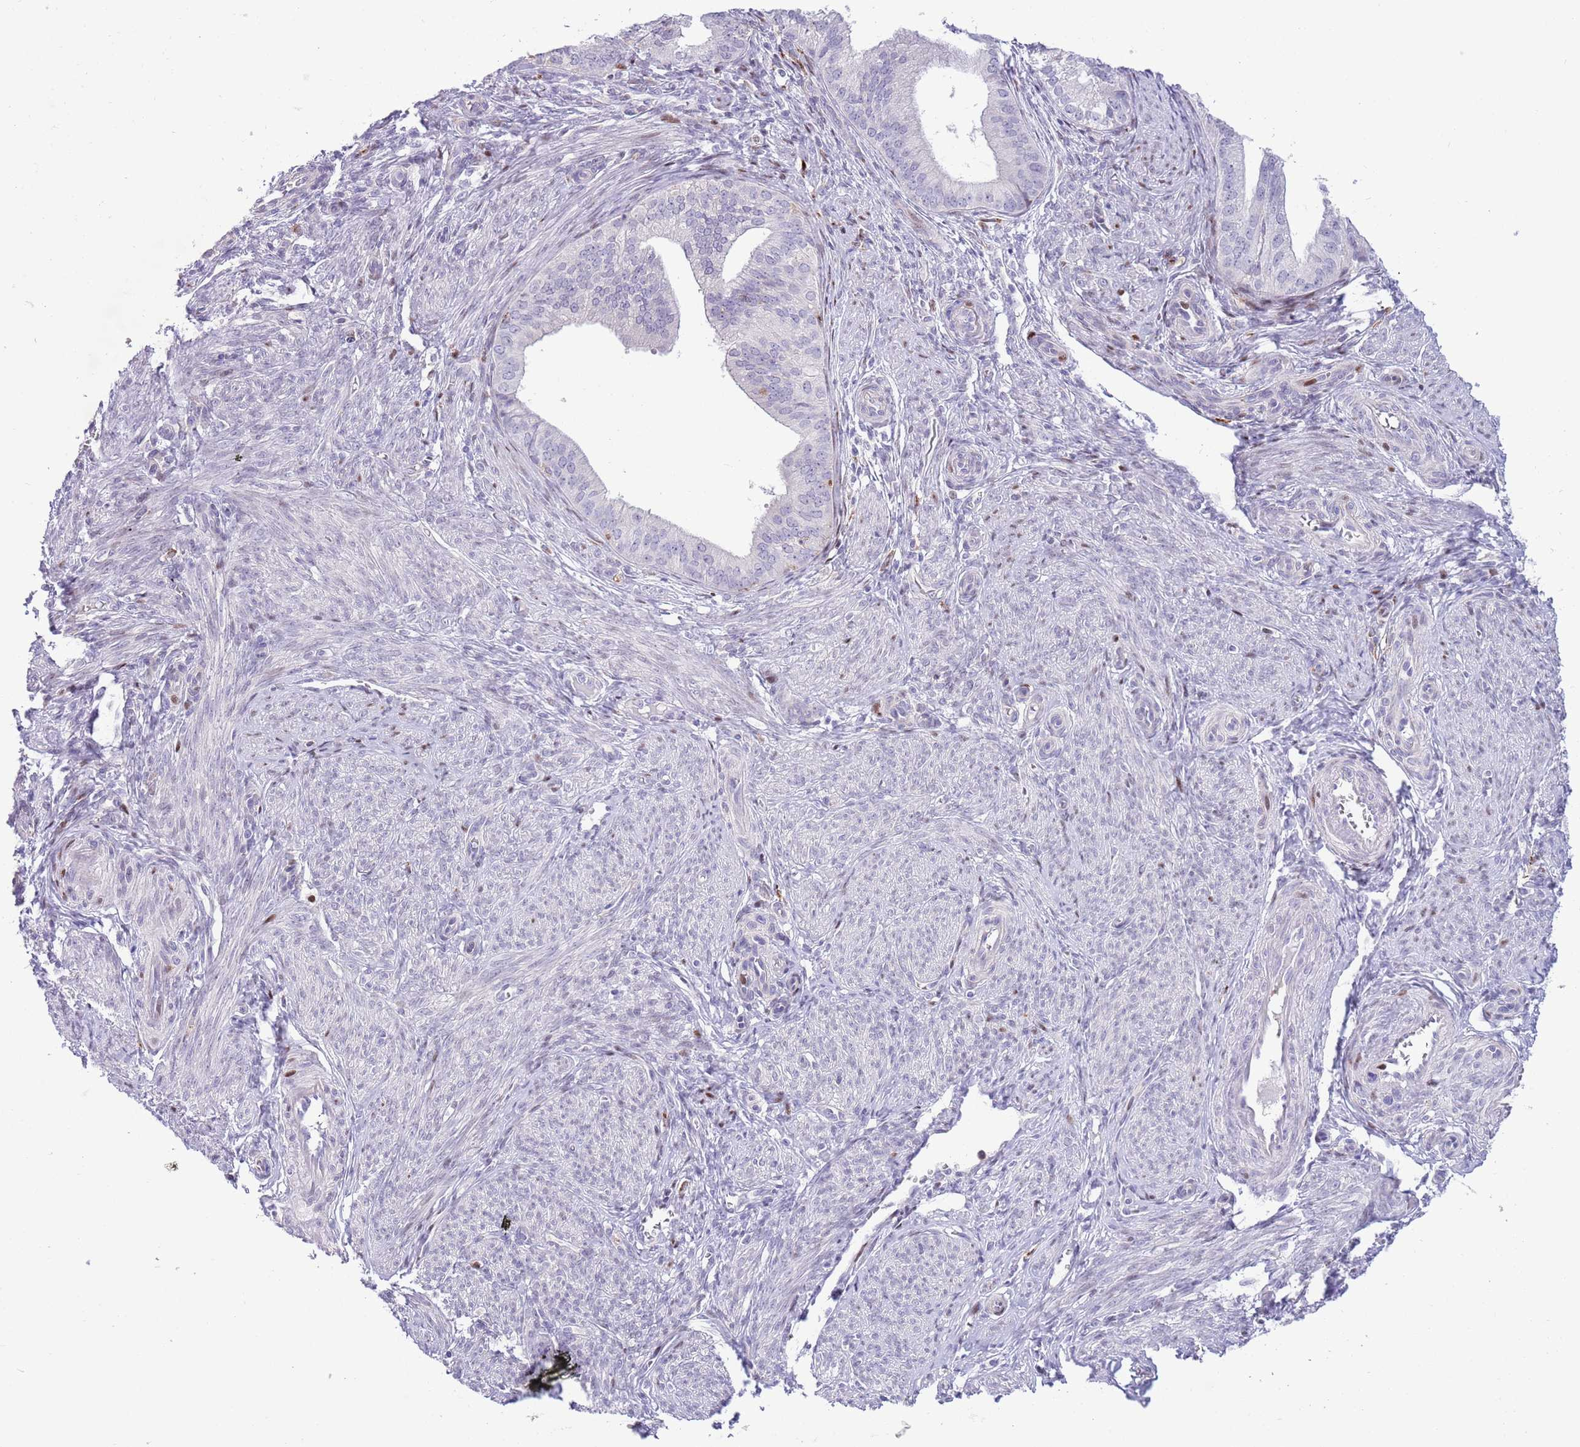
{"staining": {"intensity": "negative", "quantity": "none", "location": "none"}, "tissue": "endometrial cancer", "cell_type": "Tumor cells", "image_type": "cancer", "snomed": [{"axis": "morphology", "description": "Adenocarcinoma, NOS"}, {"axis": "topography", "description": "Endometrium"}], "caption": "The IHC photomicrograph has no significant expression in tumor cells of endometrial adenocarcinoma tissue. (Brightfield microscopy of DAB immunohistochemistry at high magnification).", "gene": "ANO8", "patient": {"sex": "female", "age": 50}}